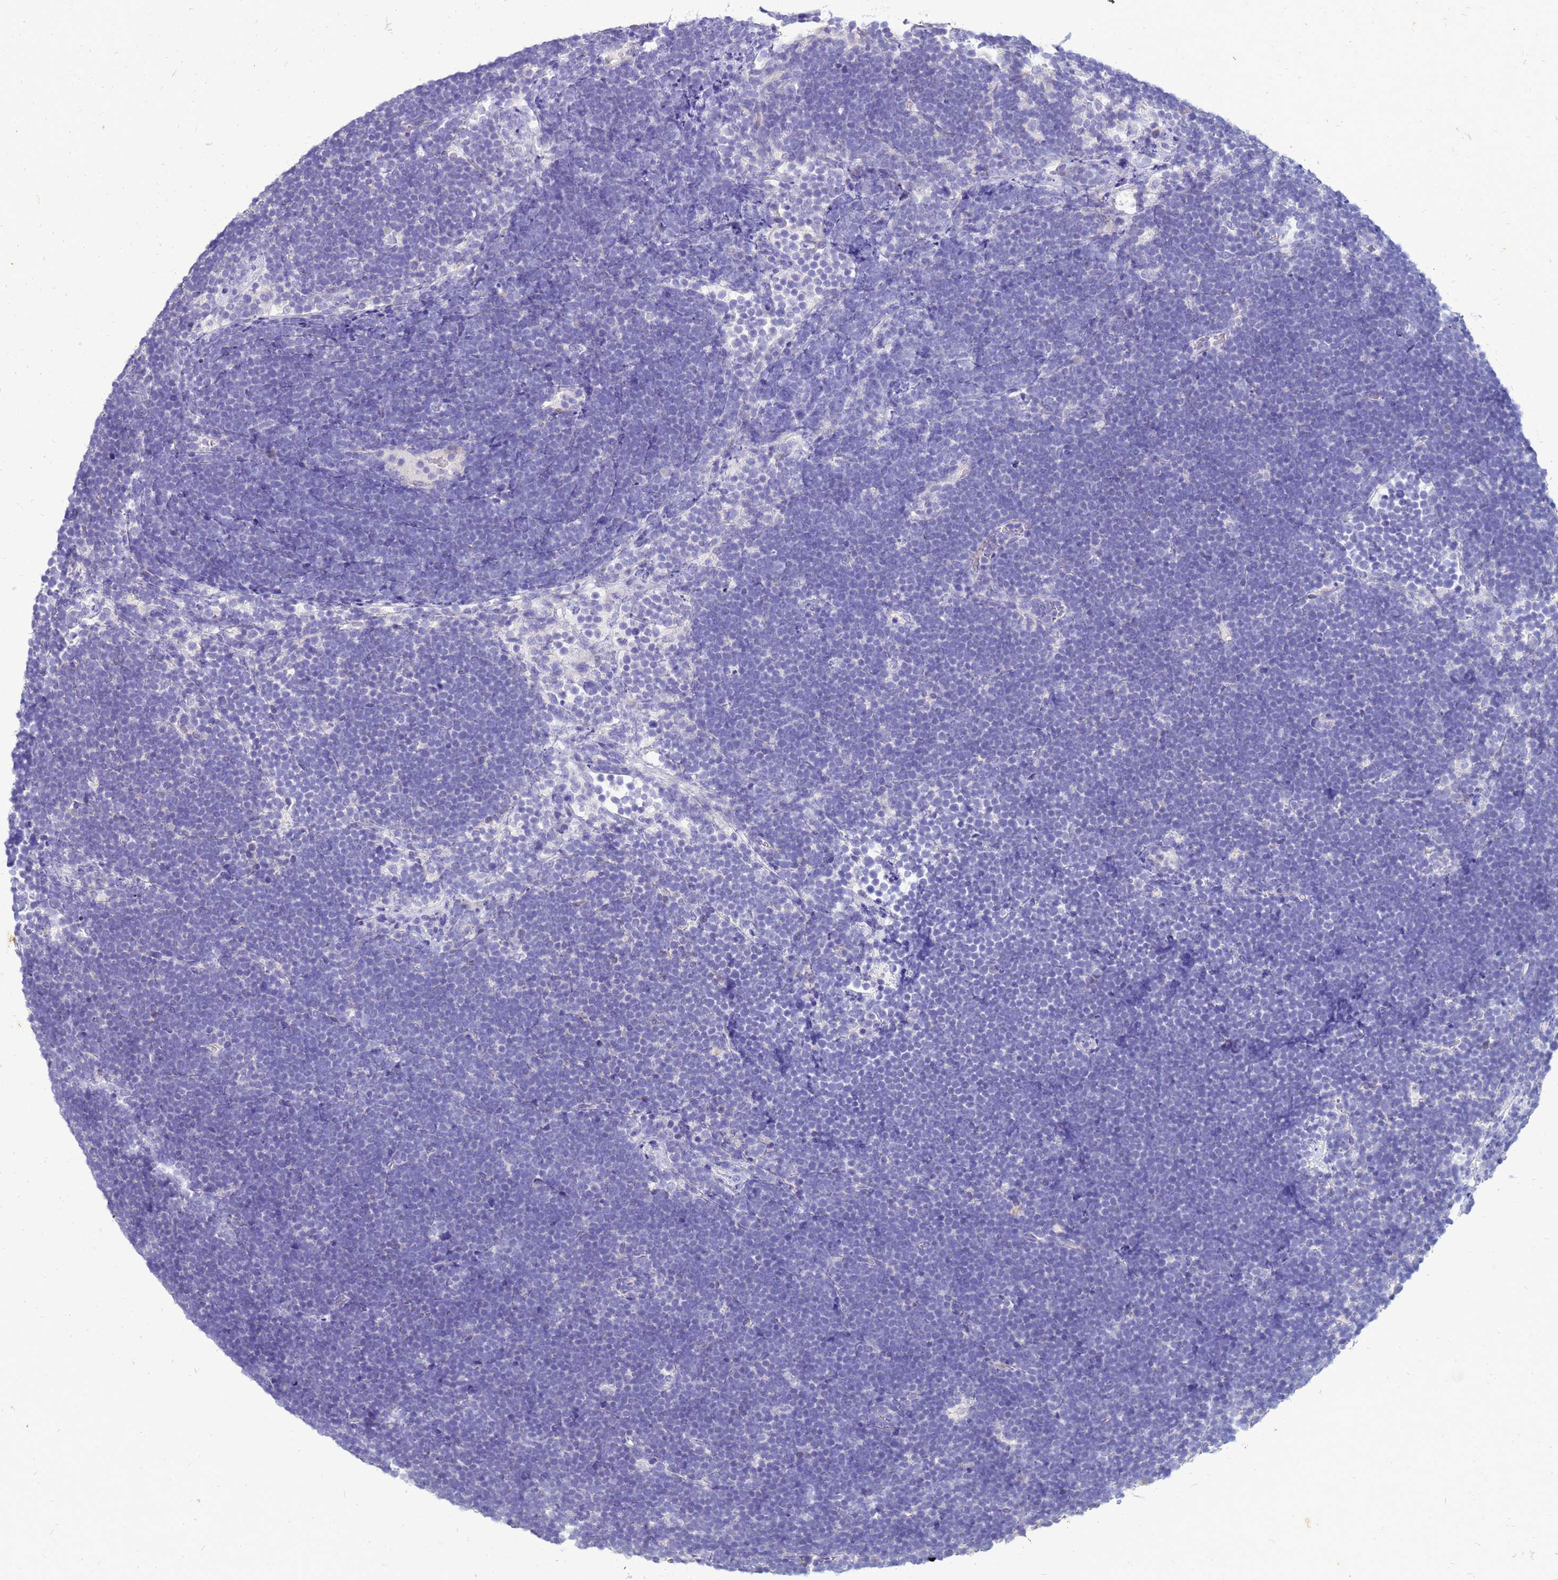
{"staining": {"intensity": "negative", "quantity": "none", "location": "none"}, "tissue": "lymphoma", "cell_type": "Tumor cells", "image_type": "cancer", "snomed": [{"axis": "morphology", "description": "Malignant lymphoma, non-Hodgkin's type, High grade"}, {"axis": "topography", "description": "Lymph node"}], "caption": "A photomicrograph of human high-grade malignant lymphoma, non-Hodgkin's type is negative for staining in tumor cells. The staining was performed using DAB to visualize the protein expression in brown, while the nuclei were stained in blue with hematoxylin (Magnification: 20x).", "gene": "AKR1C1", "patient": {"sex": "male", "age": 13}}